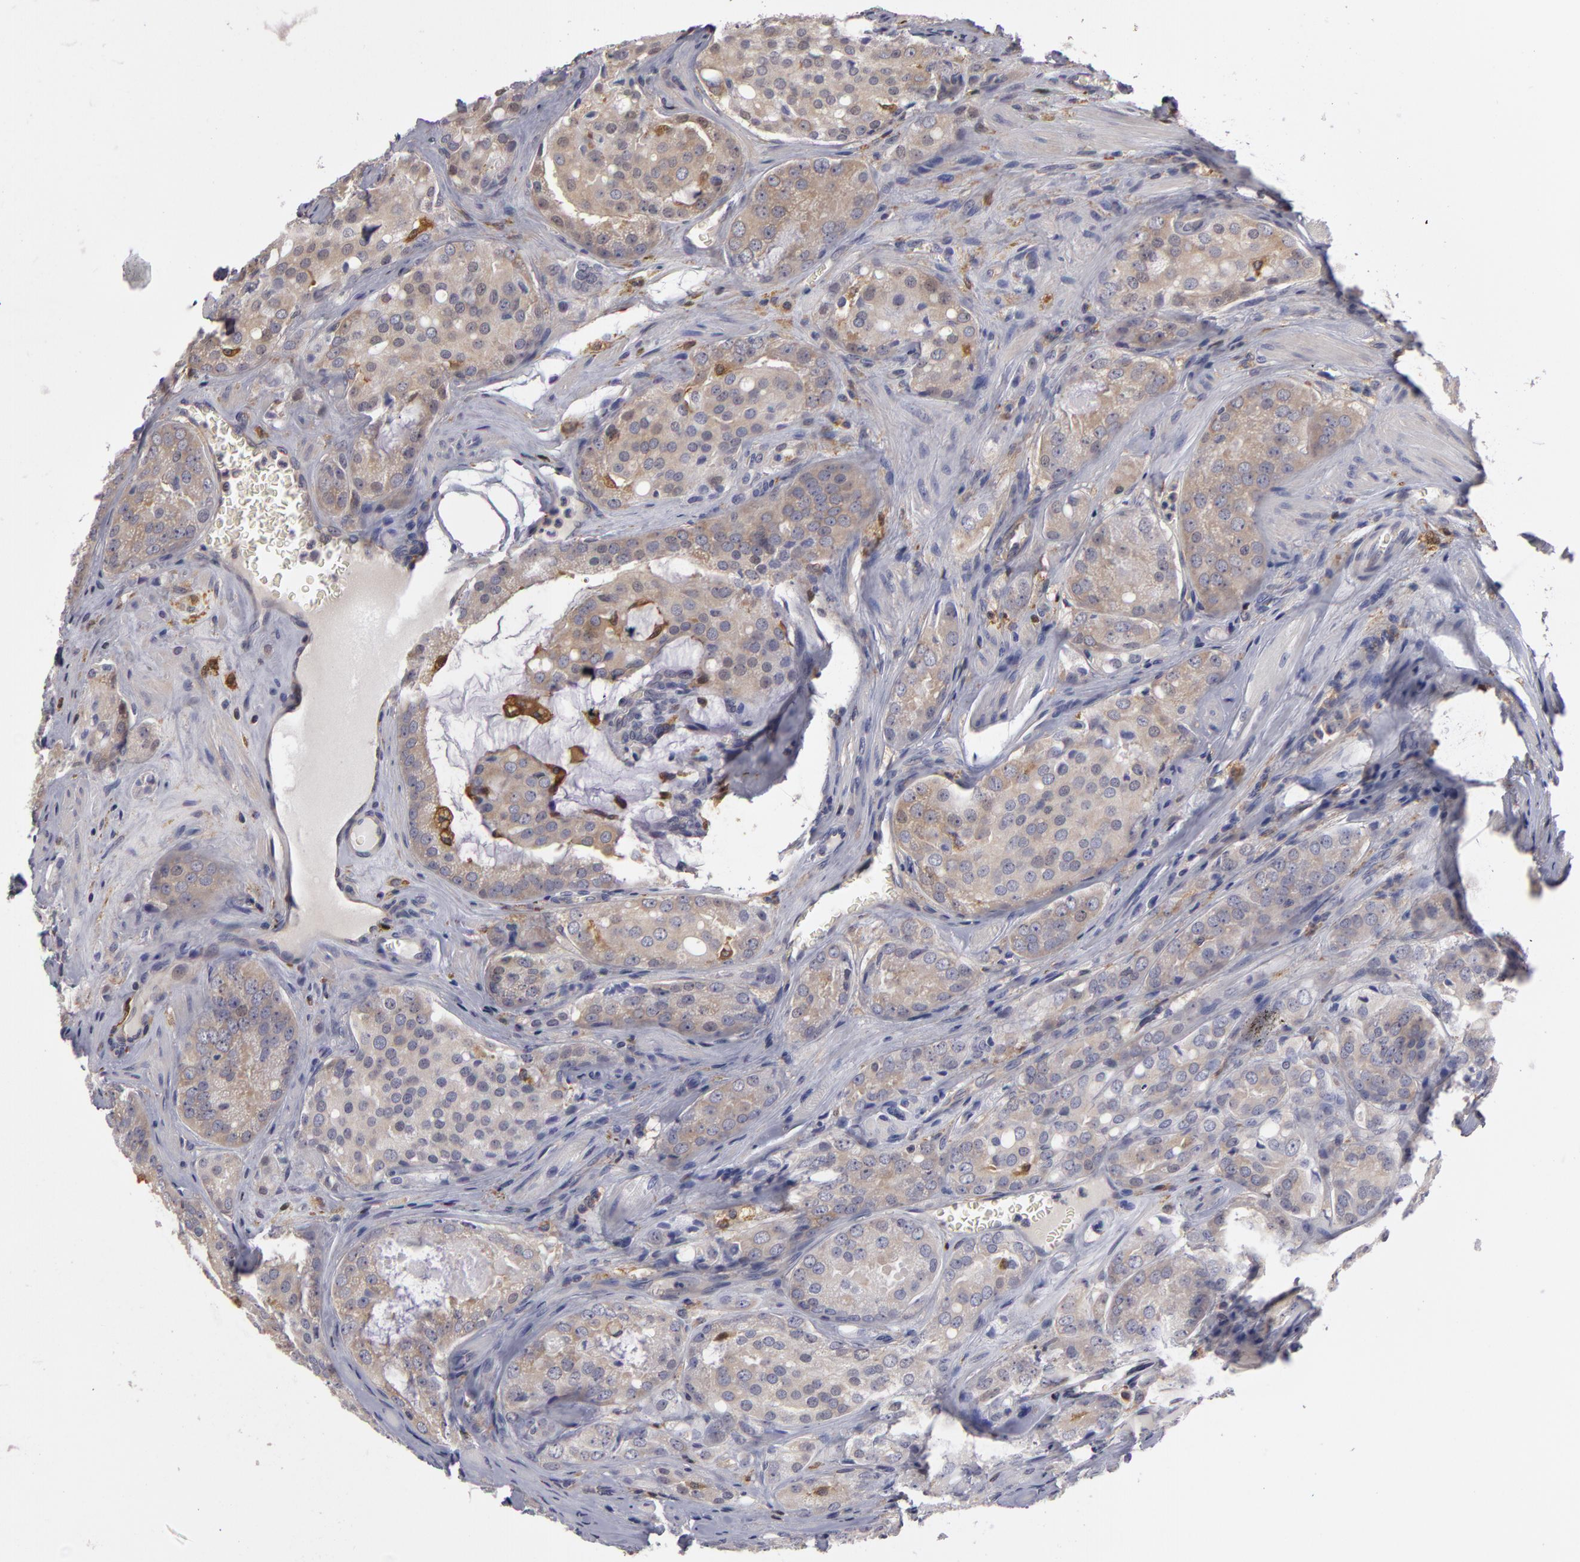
{"staining": {"intensity": "negative", "quantity": "none", "location": "none"}, "tissue": "prostate cancer", "cell_type": "Tumor cells", "image_type": "cancer", "snomed": [{"axis": "morphology", "description": "Adenocarcinoma, Medium grade"}, {"axis": "topography", "description": "Prostate"}], "caption": "Prostate cancer (medium-grade adenocarcinoma) was stained to show a protein in brown. There is no significant positivity in tumor cells.", "gene": "GNPDA1", "patient": {"sex": "male", "age": 60}}